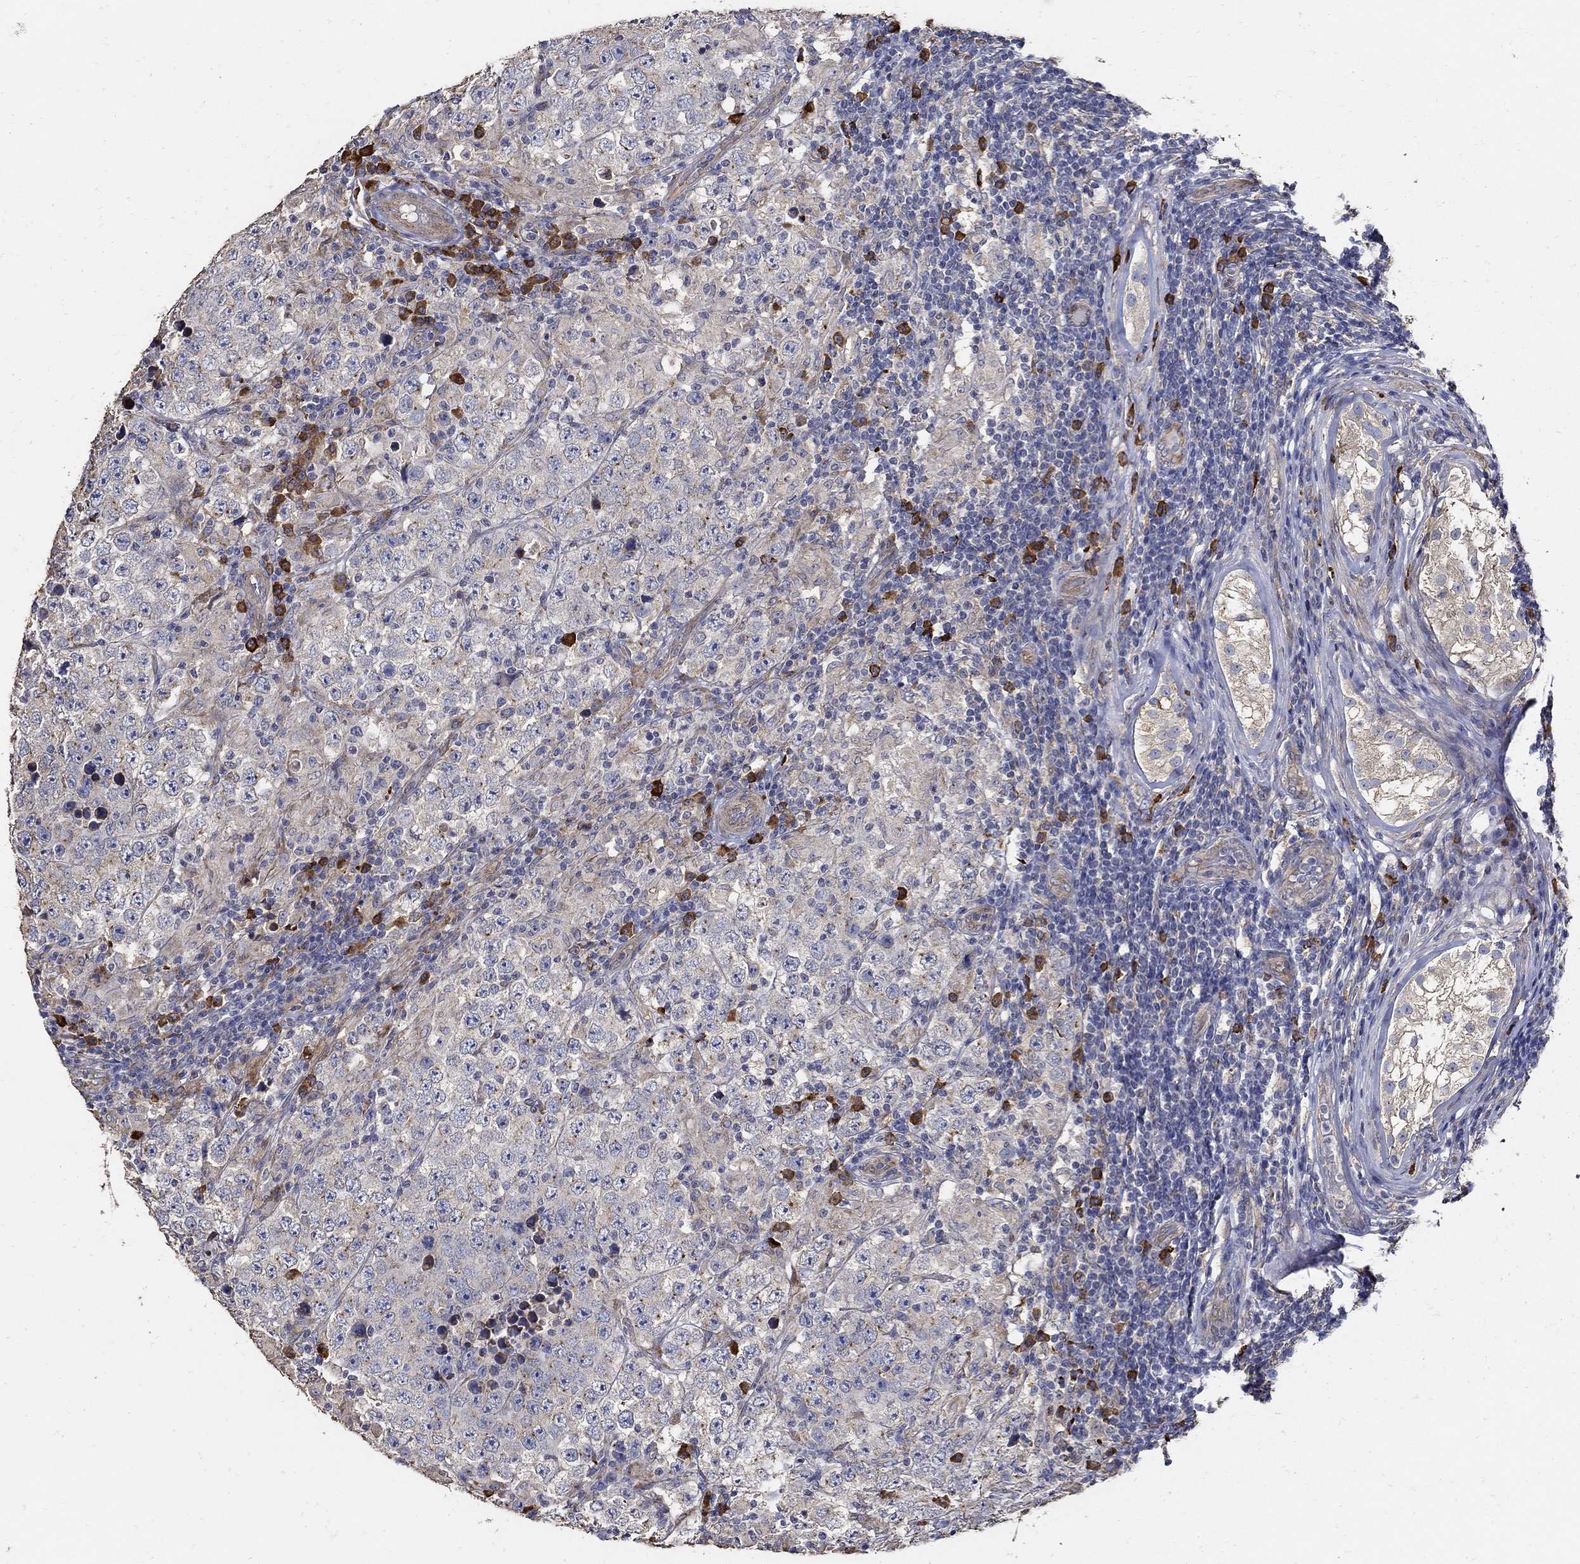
{"staining": {"intensity": "negative", "quantity": "none", "location": "none"}, "tissue": "testis cancer", "cell_type": "Tumor cells", "image_type": "cancer", "snomed": [{"axis": "morphology", "description": "Seminoma, NOS"}, {"axis": "morphology", "description": "Carcinoma, Embryonal, NOS"}, {"axis": "topography", "description": "Testis"}], "caption": "IHC micrograph of human seminoma (testis) stained for a protein (brown), which shows no expression in tumor cells. Brightfield microscopy of immunohistochemistry (IHC) stained with DAB (brown) and hematoxylin (blue), captured at high magnification.", "gene": "EMILIN3", "patient": {"sex": "male", "age": 41}}